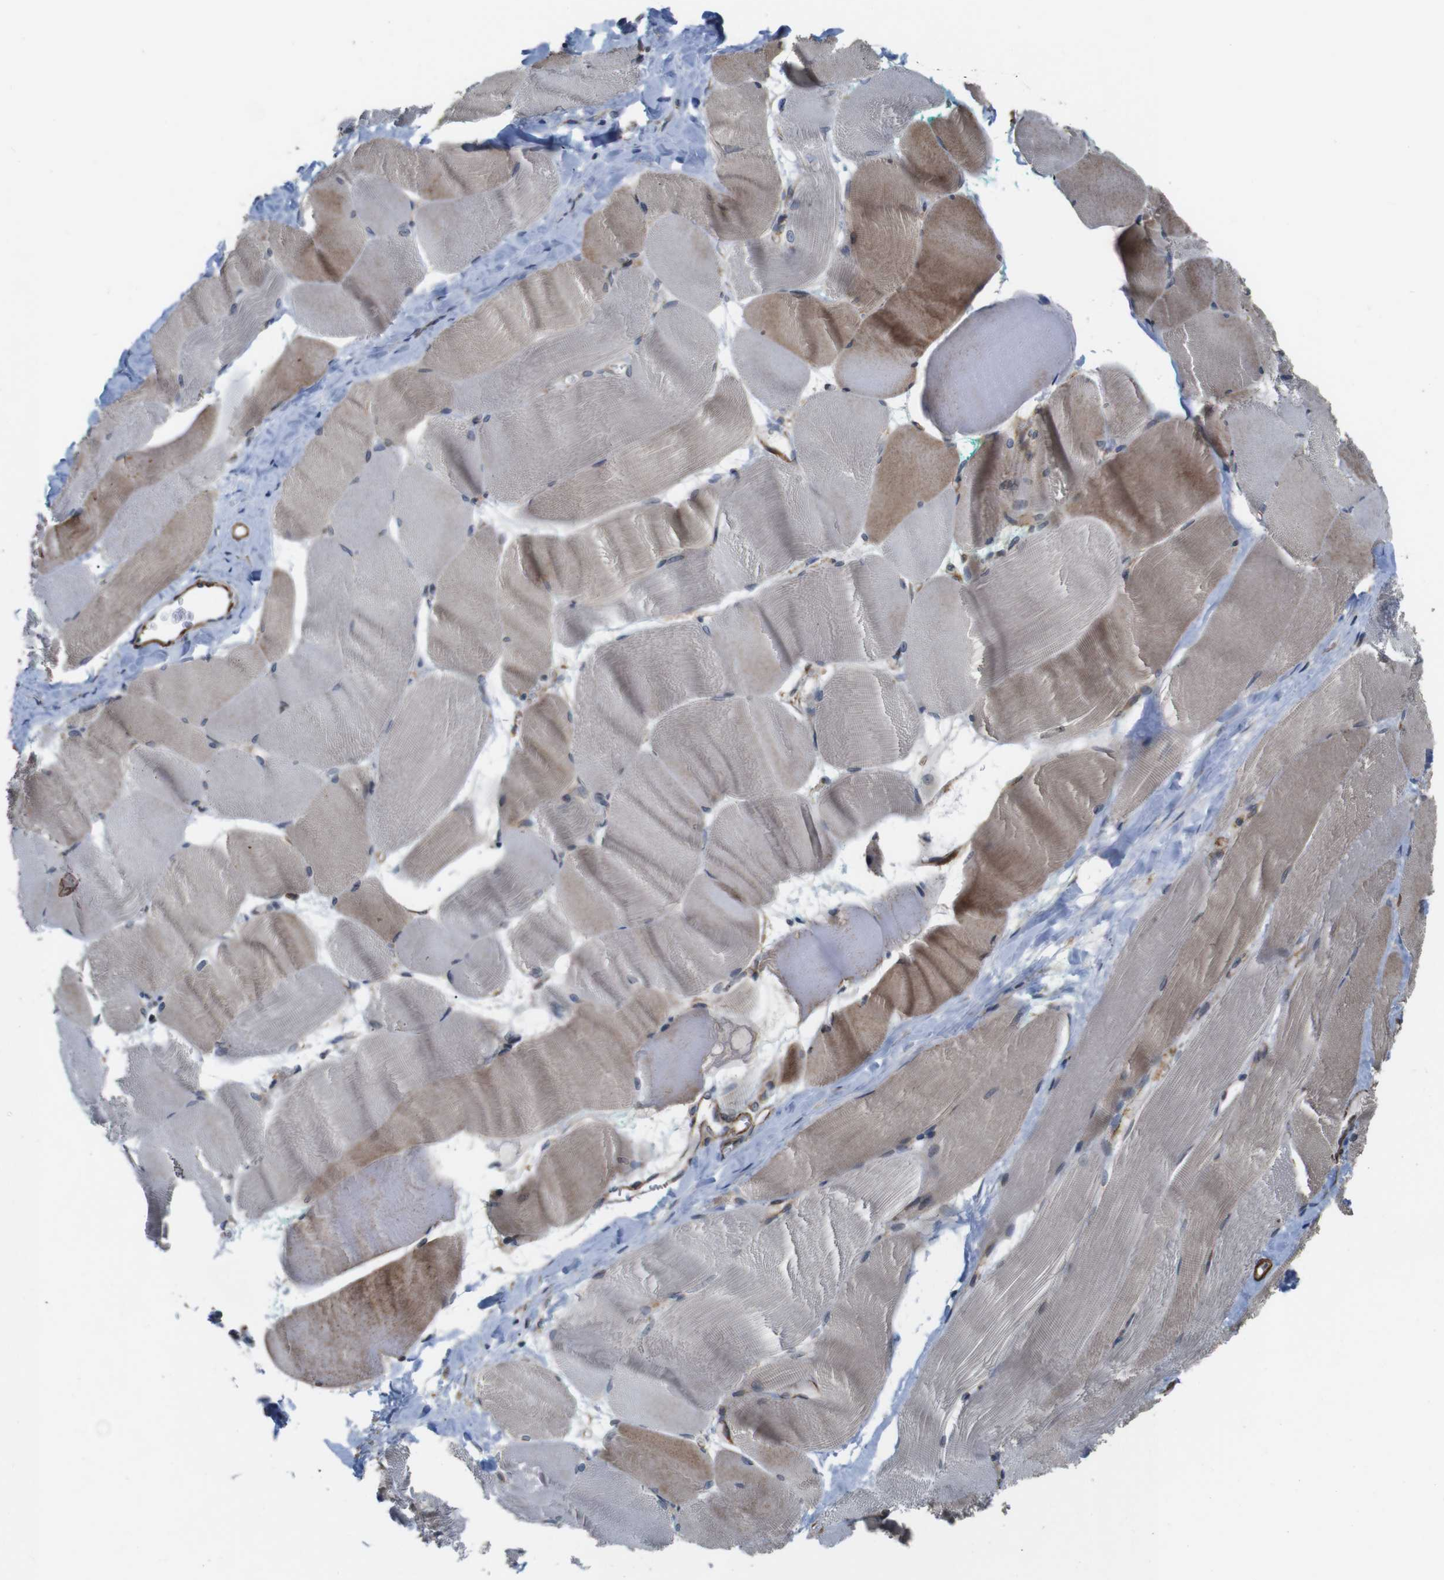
{"staining": {"intensity": "moderate", "quantity": "<25%", "location": "cytoplasmic/membranous"}, "tissue": "skeletal muscle", "cell_type": "Myocytes", "image_type": "normal", "snomed": [{"axis": "morphology", "description": "Normal tissue, NOS"}, {"axis": "morphology", "description": "Squamous cell carcinoma, NOS"}, {"axis": "topography", "description": "Skeletal muscle"}], "caption": "DAB (3,3'-diaminobenzidine) immunohistochemical staining of unremarkable human skeletal muscle demonstrates moderate cytoplasmic/membranous protein positivity in about <25% of myocytes.", "gene": "GGT7", "patient": {"sex": "male", "age": 51}}